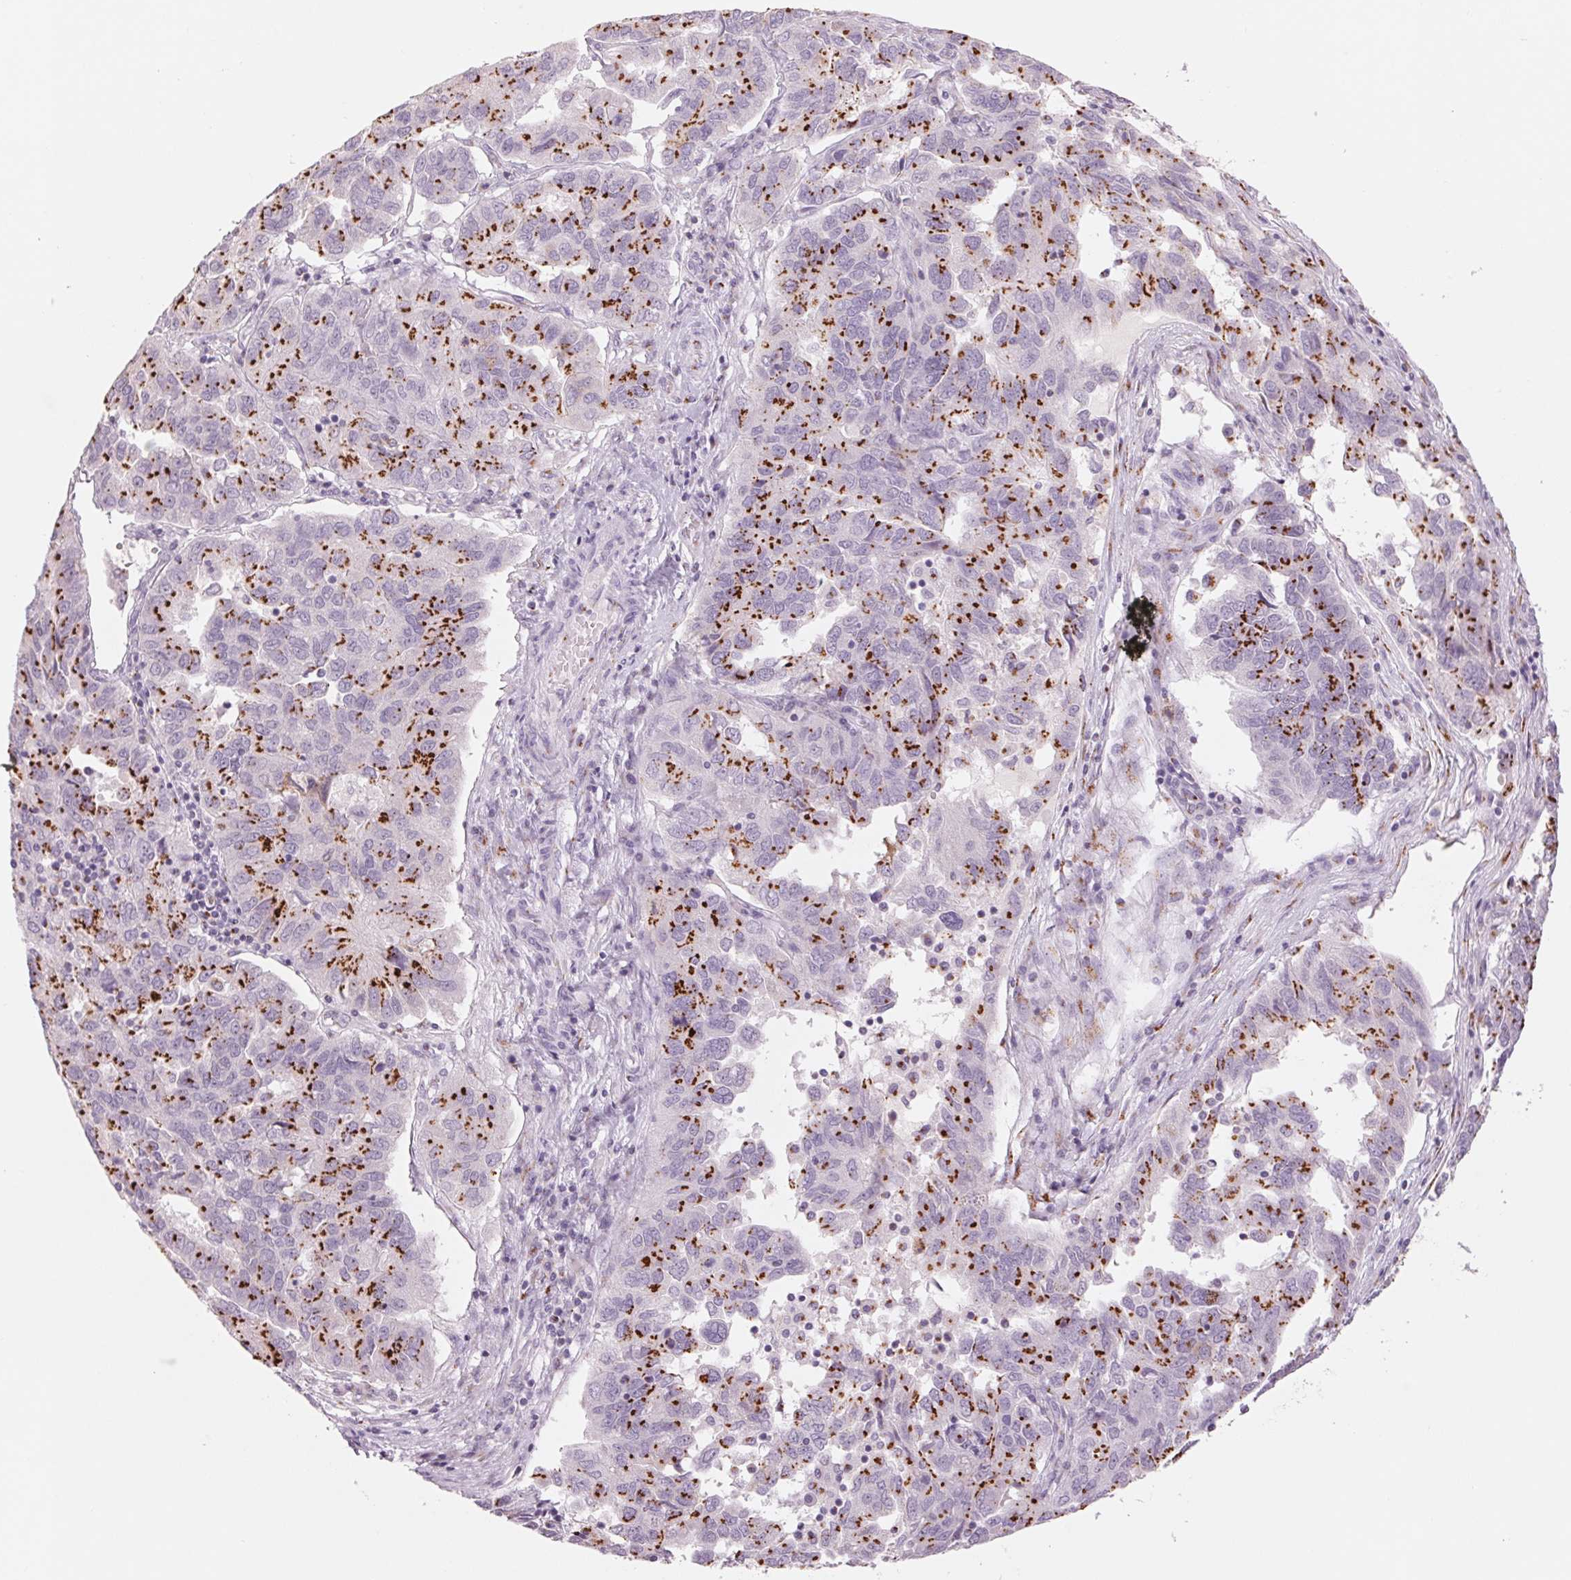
{"staining": {"intensity": "strong", "quantity": "25%-75%", "location": "cytoplasmic/membranous"}, "tissue": "ovarian cancer", "cell_type": "Tumor cells", "image_type": "cancer", "snomed": [{"axis": "morphology", "description": "Cystadenocarcinoma, serous, NOS"}, {"axis": "topography", "description": "Ovary"}], "caption": "Protein expression analysis of ovarian cancer (serous cystadenocarcinoma) shows strong cytoplasmic/membranous expression in approximately 25%-75% of tumor cells. Using DAB (brown) and hematoxylin (blue) stains, captured at high magnification using brightfield microscopy.", "gene": "GALNT7", "patient": {"sex": "female", "age": 64}}